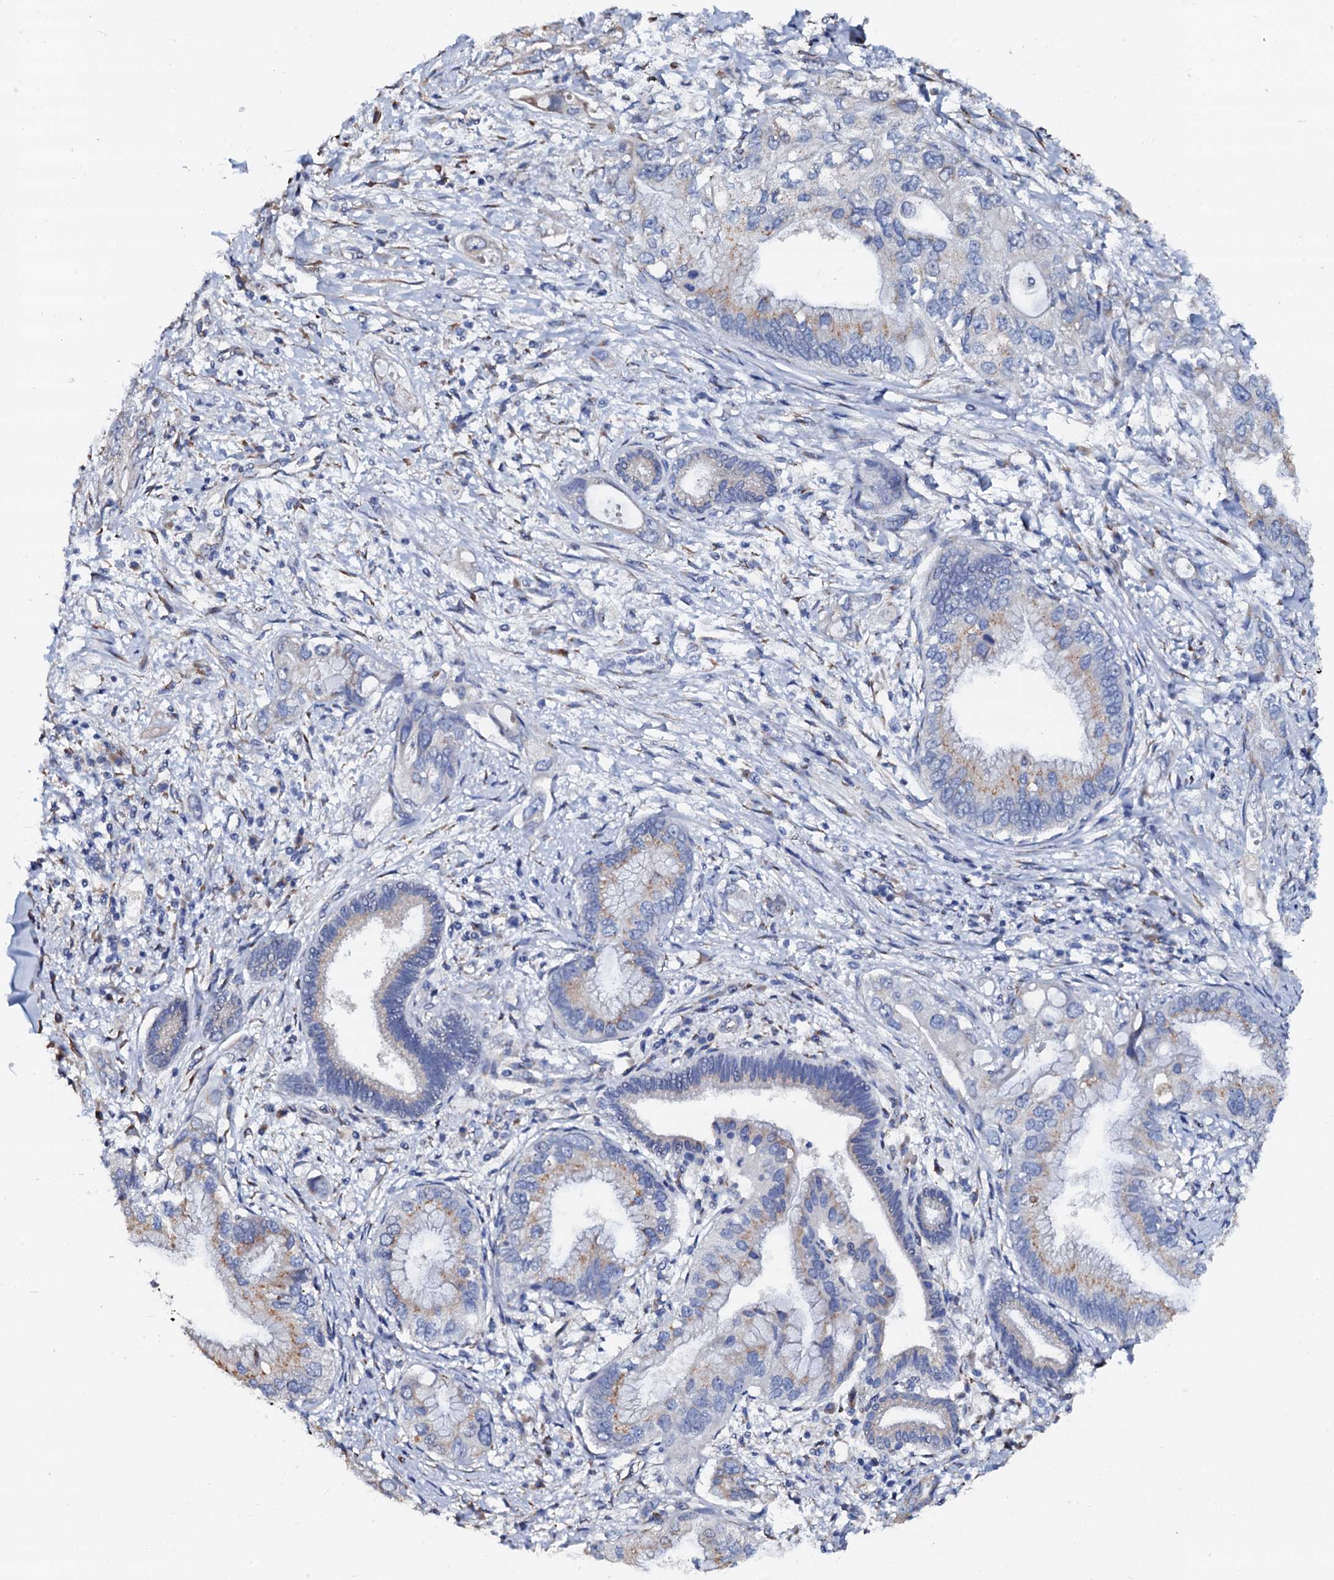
{"staining": {"intensity": "weak", "quantity": "<25%", "location": "cytoplasmic/membranous"}, "tissue": "pancreatic cancer", "cell_type": "Tumor cells", "image_type": "cancer", "snomed": [{"axis": "morphology", "description": "Inflammation, NOS"}, {"axis": "morphology", "description": "Adenocarcinoma, NOS"}, {"axis": "topography", "description": "Pancreas"}], "caption": "Human pancreatic cancer (adenocarcinoma) stained for a protein using immunohistochemistry demonstrates no expression in tumor cells.", "gene": "AKAP3", "patient": {"sex": "female", "age": 56}}